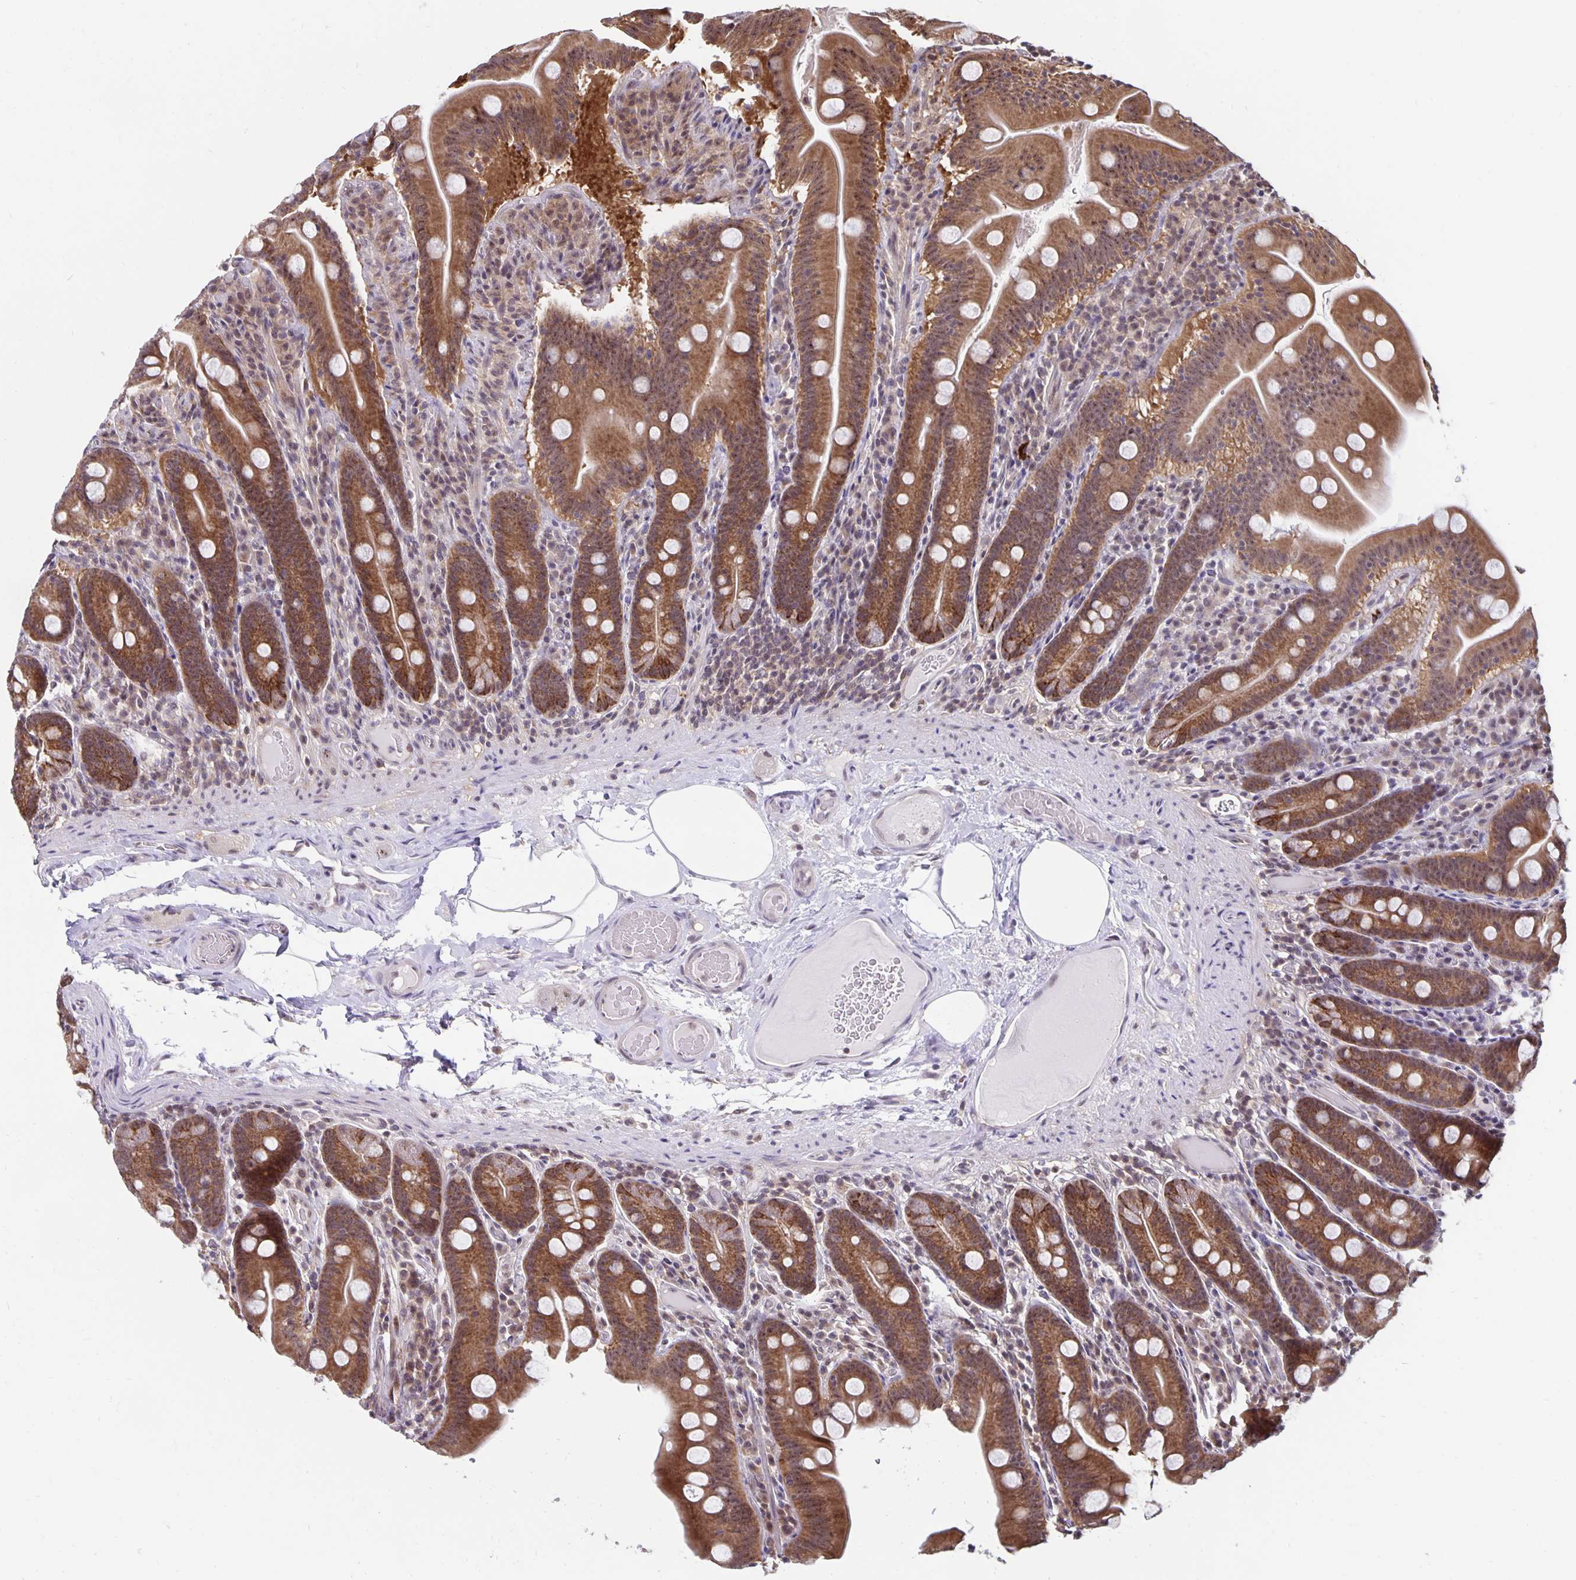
{"staining": {"intensity": "moderate", "quantity": ">75%", "location": "cytoplasmic/membranous,nuclear"}, "tissue": "small intestine", "cell_type": "Glandular cells", "image_type": "normal", "snomed": [{"axis": "morphology", "description": "Normal tissue, NOS"}, {"axis": "topography", "description": "Small intestine"}], "caption": "About >75% of glandular cells in normal human small intestine show moderate cytoplasmic/membranous,nuclear protein staining as visualized by brown immunohistochemical staining.", "gene": "EXOC6B", "patient": {"sex": "male", "age": 37}}